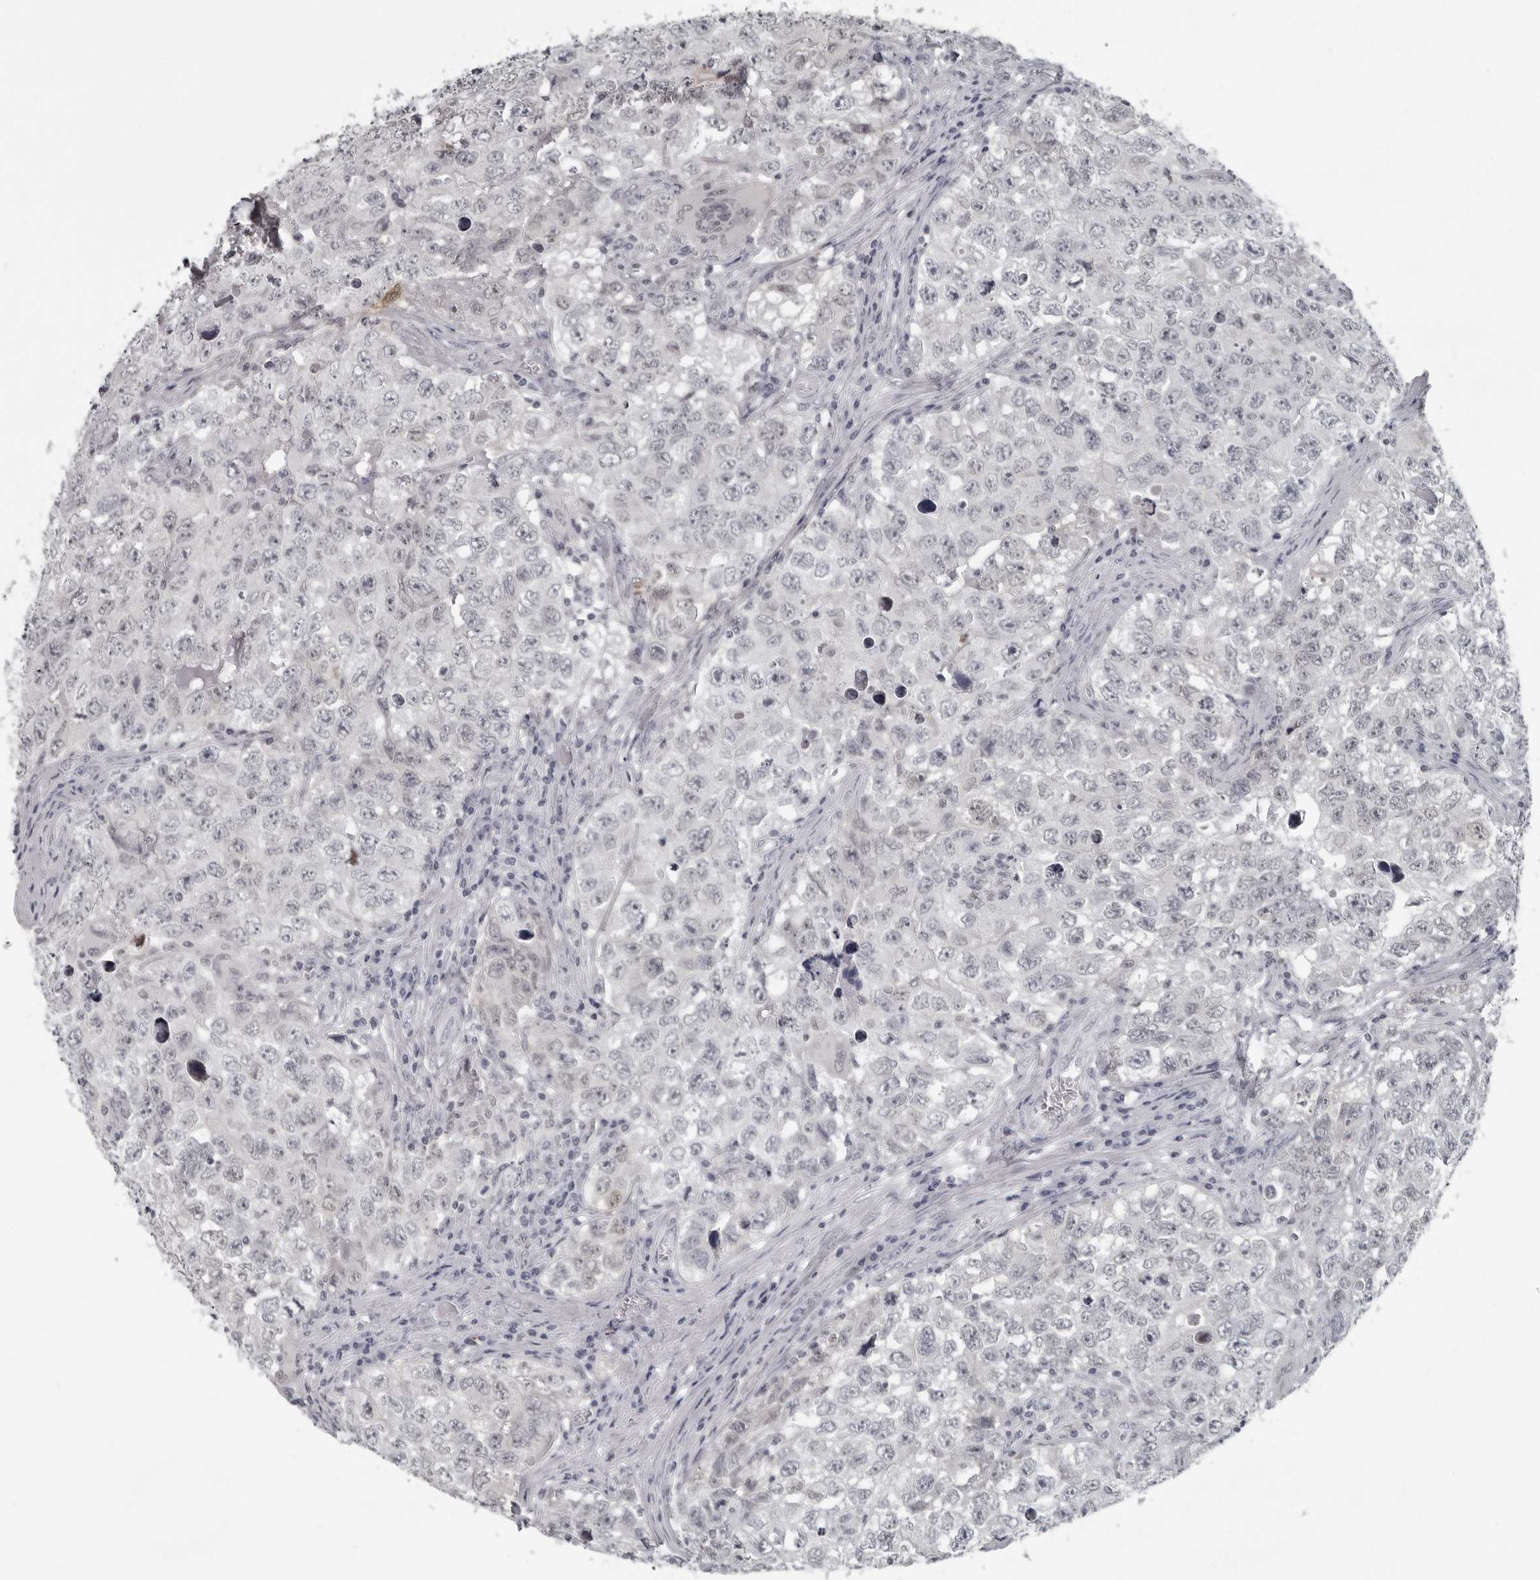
{"staining": {"intensity": "negative", "quantity": "none", "location": "none"}, "tissue": "testis cancer", "cell_type": "Tumor cells", "image_type": "cancer", "snomed": [{"axis": "morphology", "description": "Seminoma, NOS"}, {"axis": "morphology", "description": "Carcinoma, Embryonal, NOS"}, {"axis": "topography", "description": "Testis"}], "caption": "IHC micrograph of seminoma (testis) stained for a protein (brown), which displays no expression in tumor cells.", "gene": "LZIC", "patient": {"sex": "male", "age": 43}}